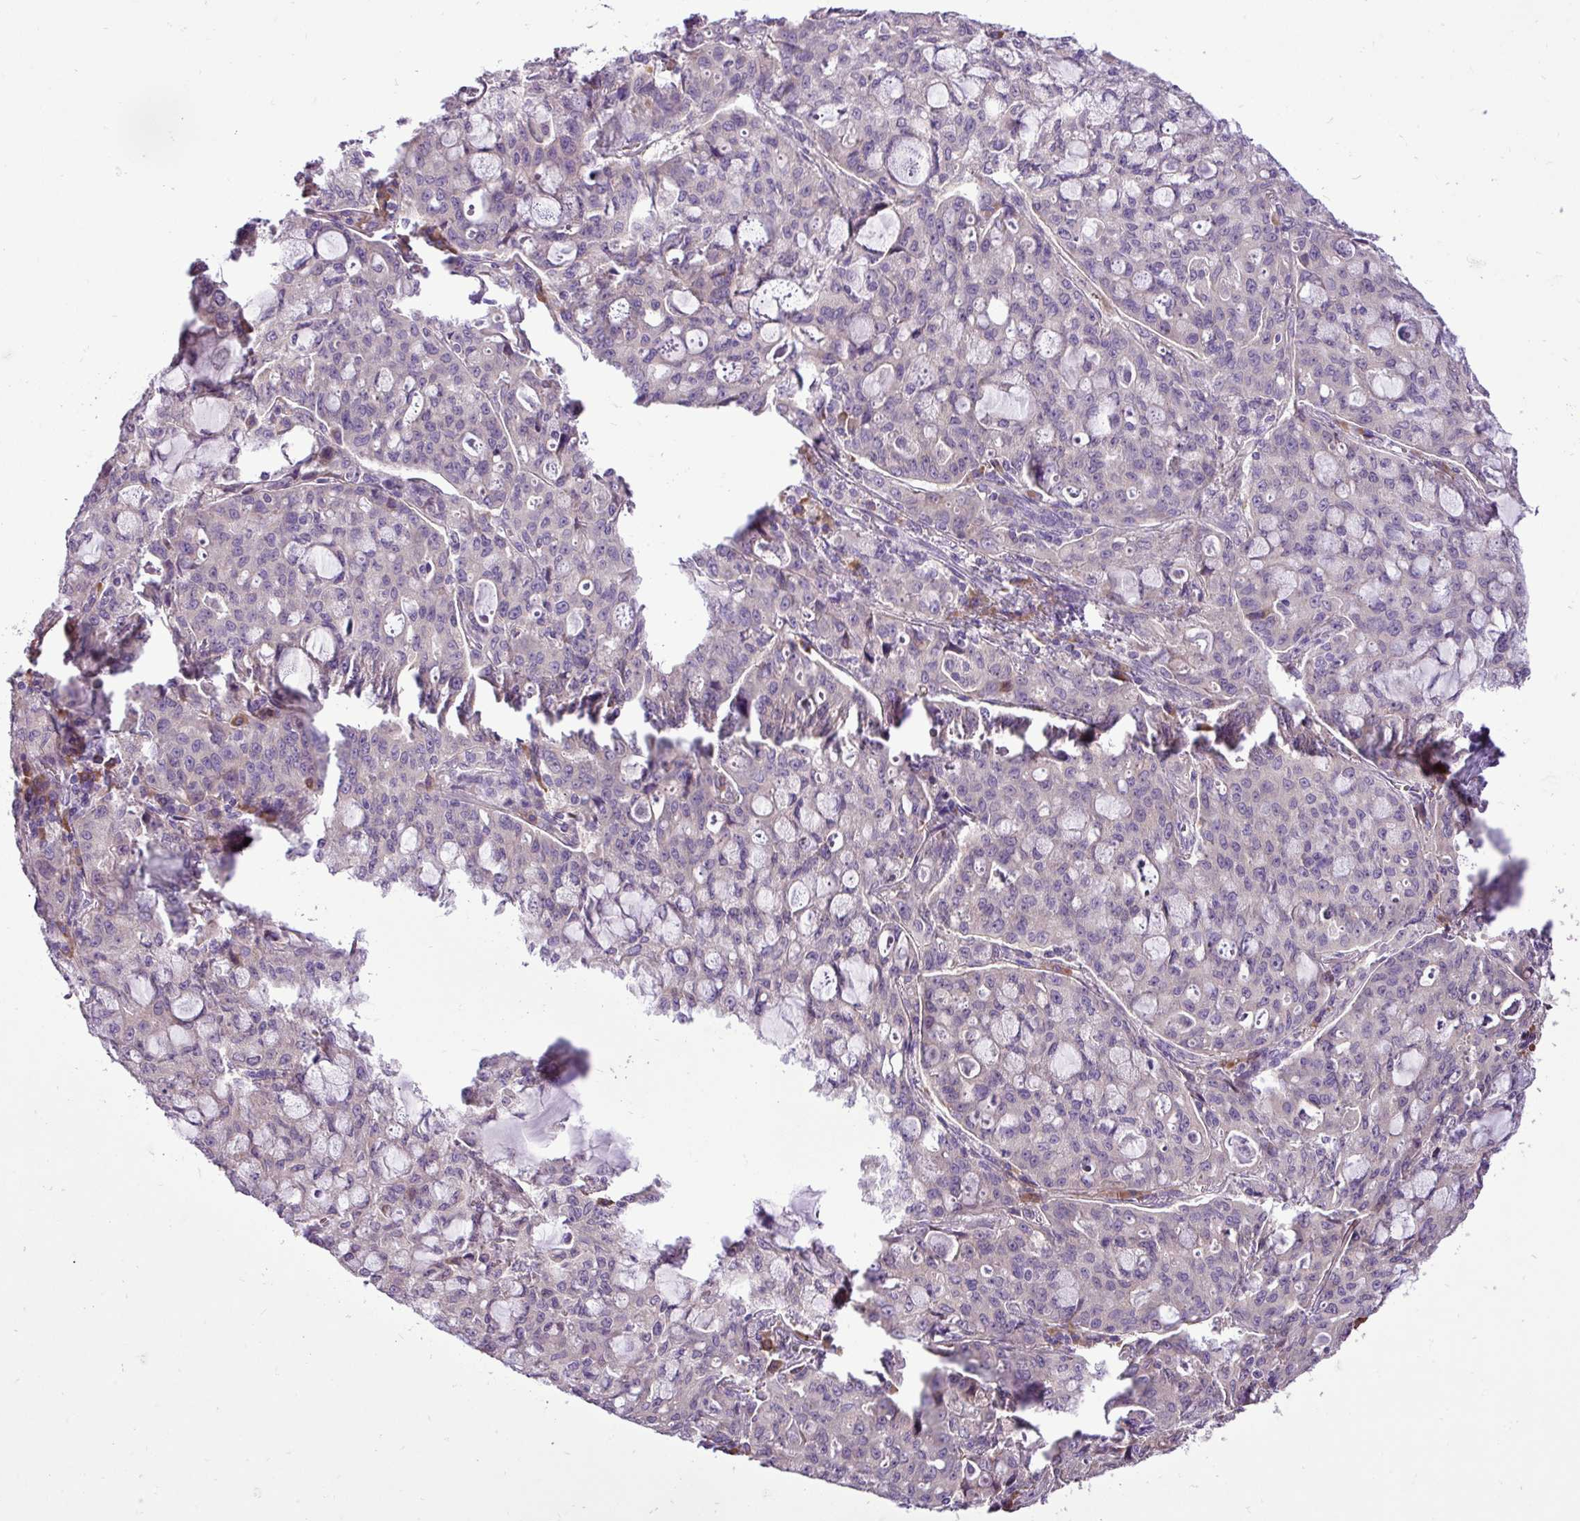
{"staining": {"intensity": "negative", "quantity": "none", "location": "none"}, "tissue": "lung cancer", "cell_type": "Tumor cells", "image_type": "cancer", "snomed": [{"axis": "morphology", "description": "Adenocarcinoma, NOS"}, {"axis": "topography", "description": "Lung"}], "caption": "High magnification brightfield microscopy of adenocarcinoma (lung) stained with DAB (3,3'-diaminobenzidine) (brown) and counterstained with hematoxylin (blue): tumor cells show no significant expression.", "gene": "MOCS3", "patient": {"sex": "female", "age": 44}}